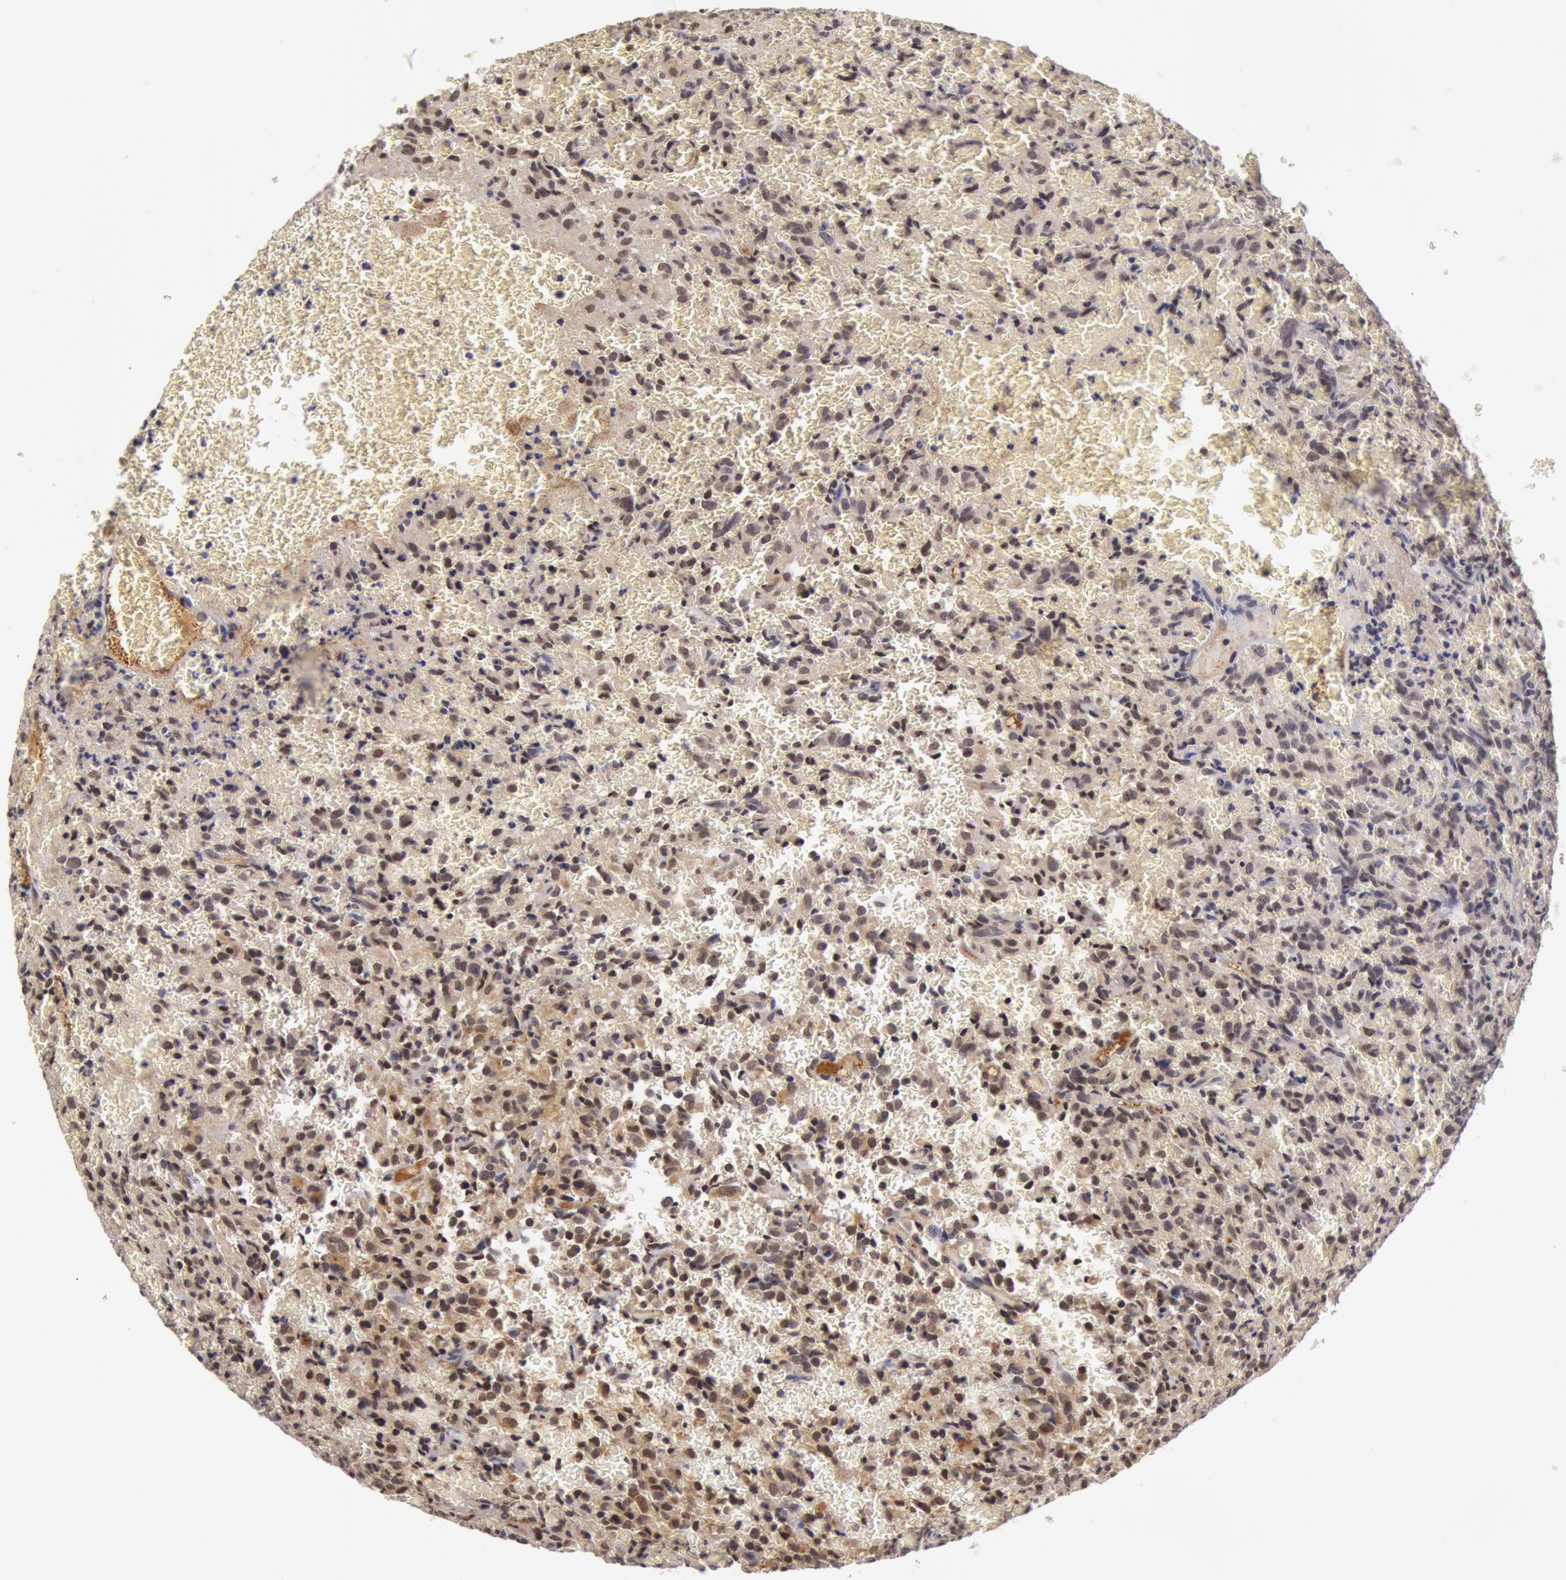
{"staining": {"intensity": "weak", "quantity": "25%-75%", "location": "nuclear"}, "tissue": "glioma", "cell_type": "Tumor cells", "image_type": "cancer", "snomed": [{"axis": "morphology", "description": "Glioma, malignant, High grade"}, {"axis": "topography", "description": "Brain"}], "caption": "Immunohistochemistry of human glioma shows low levels of weak nuclear staining in approximately 25%-75% of tumor cells.", "gene": "SYTL4", "patient": {"sex": "male", "age": 56}}